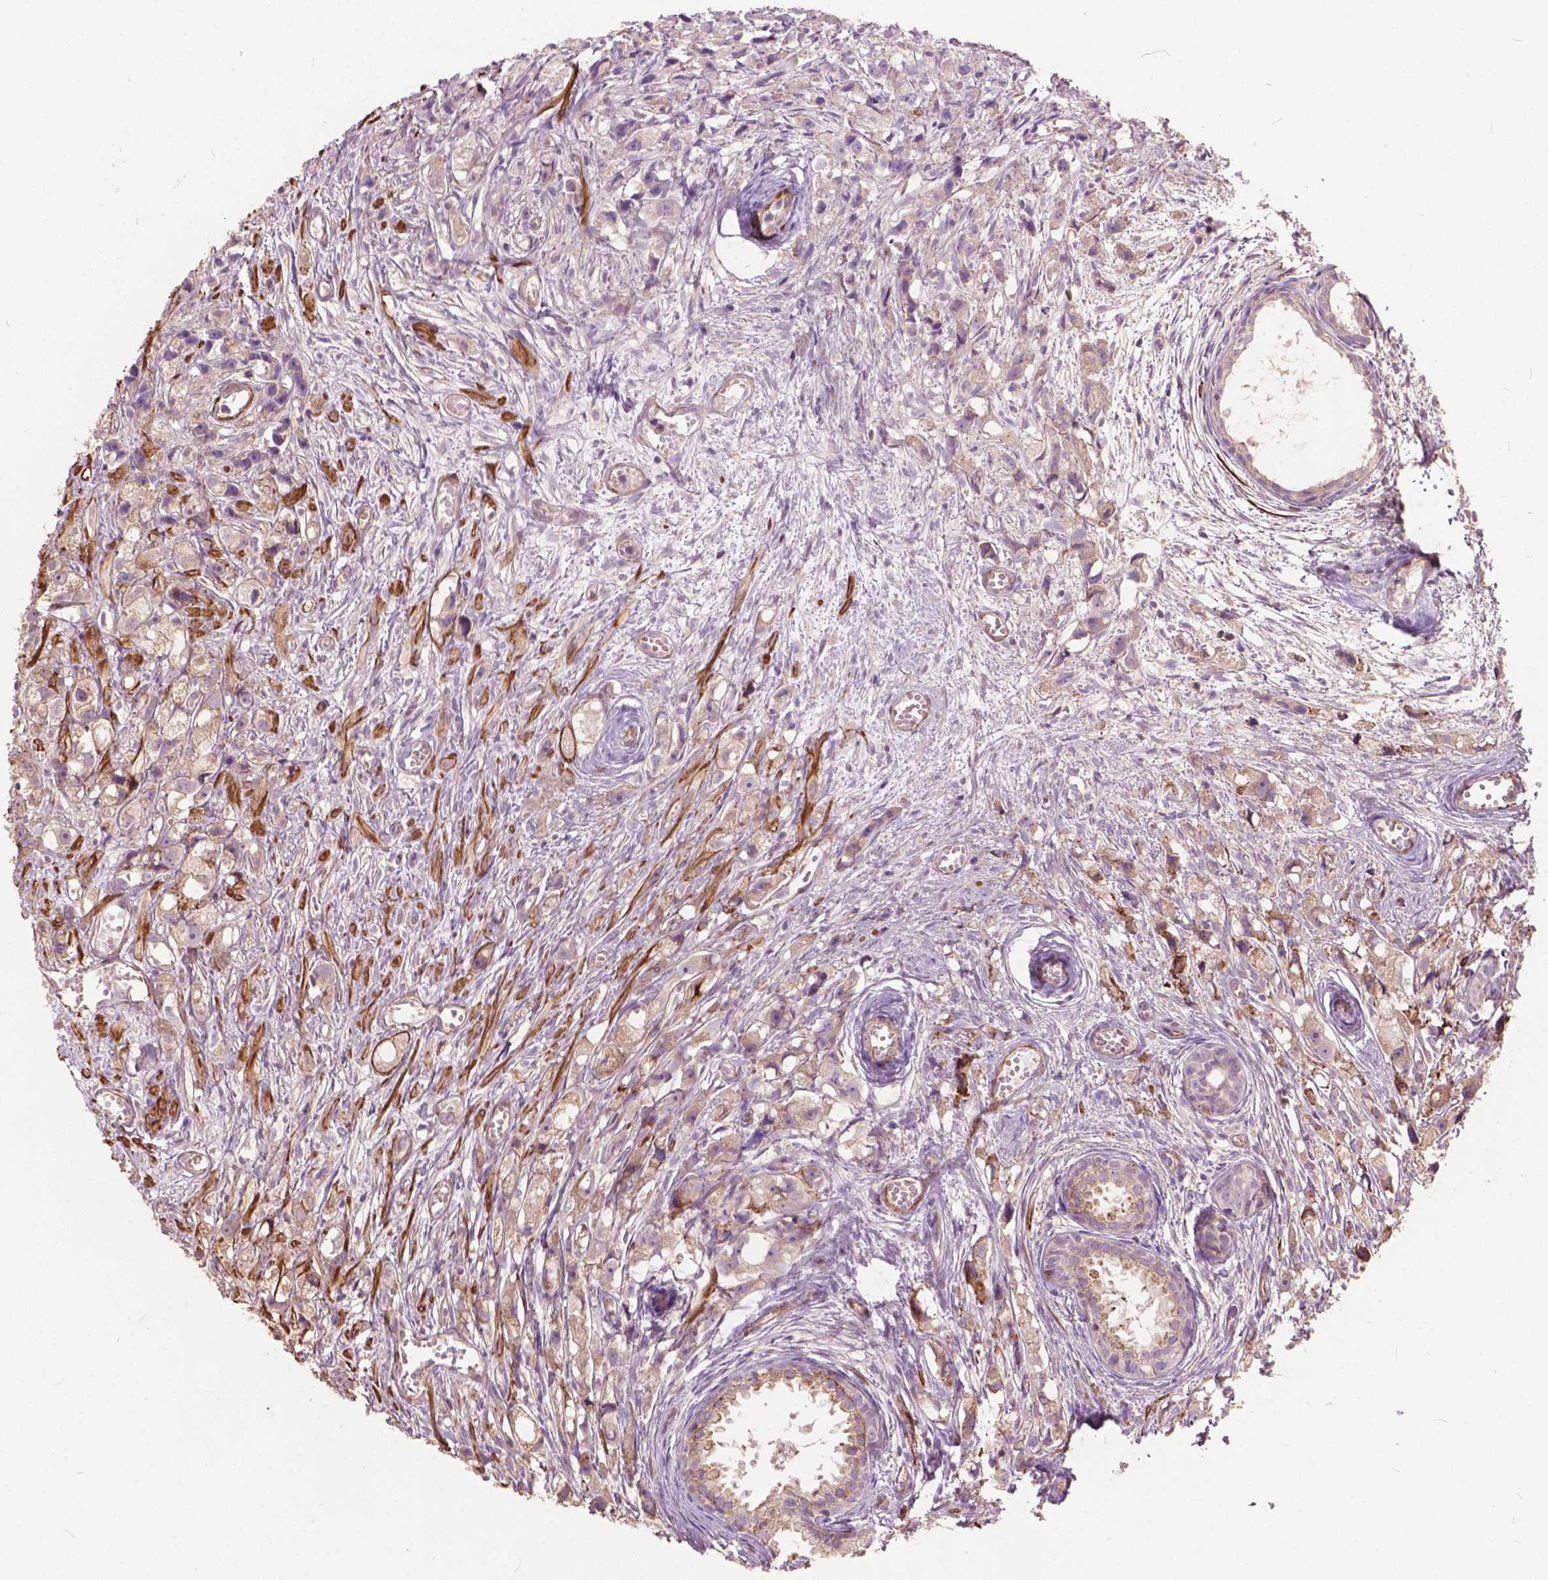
{"staining": {"intensity": "weak", "quantity": "<25%", "location": "cytoplasmic/membranous"}, "tissue": "prostate cancer", "cell_type": "Tumor cells", "image_type": "cancer", "snomed": [{"axis": "morphology", "description": "Adenocarcinoma, High grade"}, {"axis": "topography", "description": "Prostate"}], "caption": "IHC of human prostate cancer (high-grade adenocarcinoma) shows no staining in tumor cells.", "gene": "FNIP1", "patient": {"sex": "male", "age": 75}}